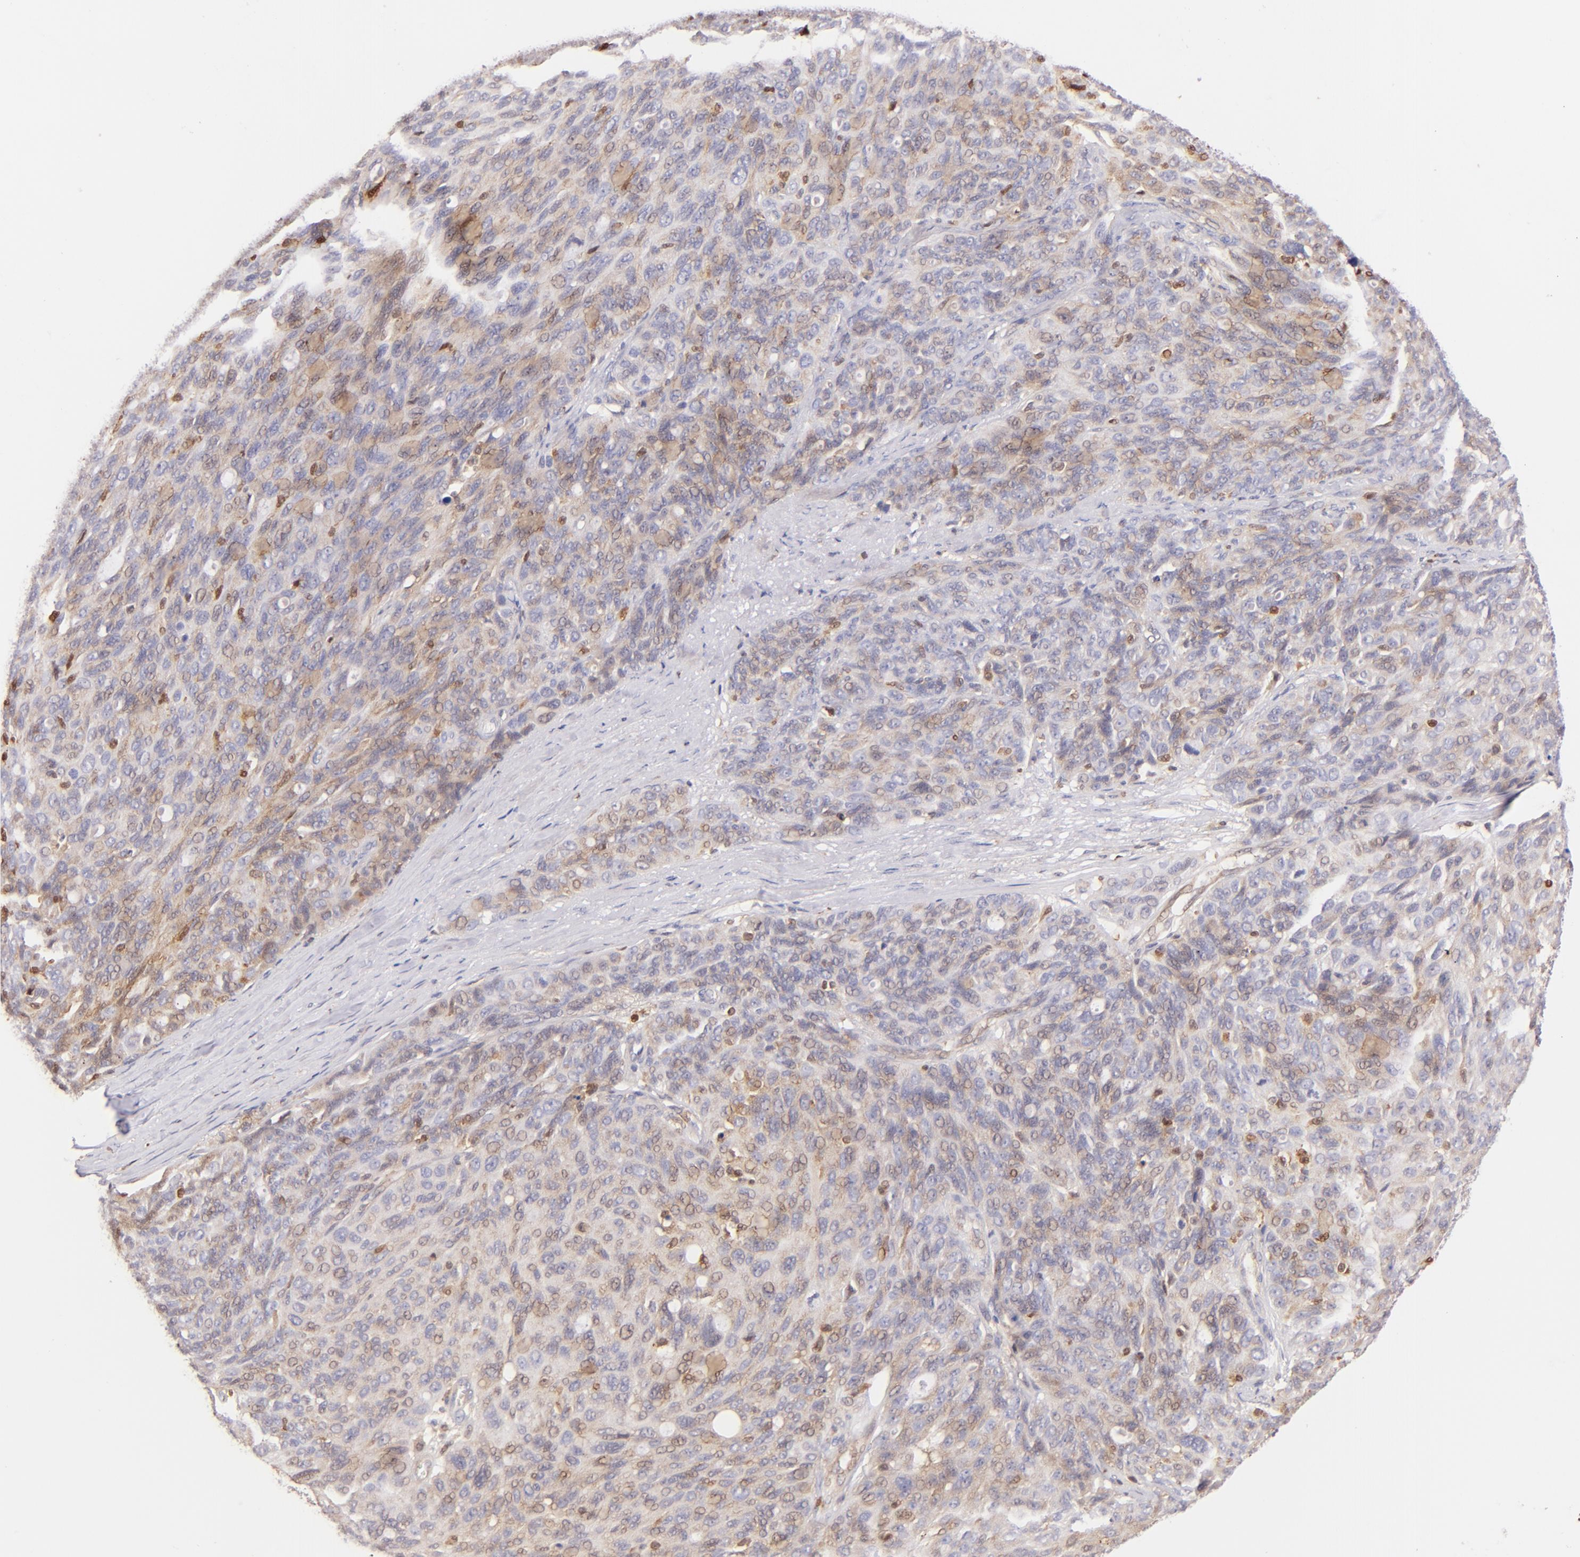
{"staining": {"intensity": "weak", "quantity": "<25%", "location": "cytoplasmic/membranous"}, "tissue": "ovarian cancer", "cell_type": "Tumor cells", "image_type": "cancer", "snomed": [{"axis": "morphology", "description": "Carcinoma, endometroid"}, {"axis": "topography", "description": "Ovary"}], "caption": "Immunohistochemistry histopathology image of ovarian cancer (endometroid carcinoma) stained for a protein (brown), which demonstrates no positivity in tumor cells.", "gene": "BTK", "patient": {"sex": "female", "age": 60}}